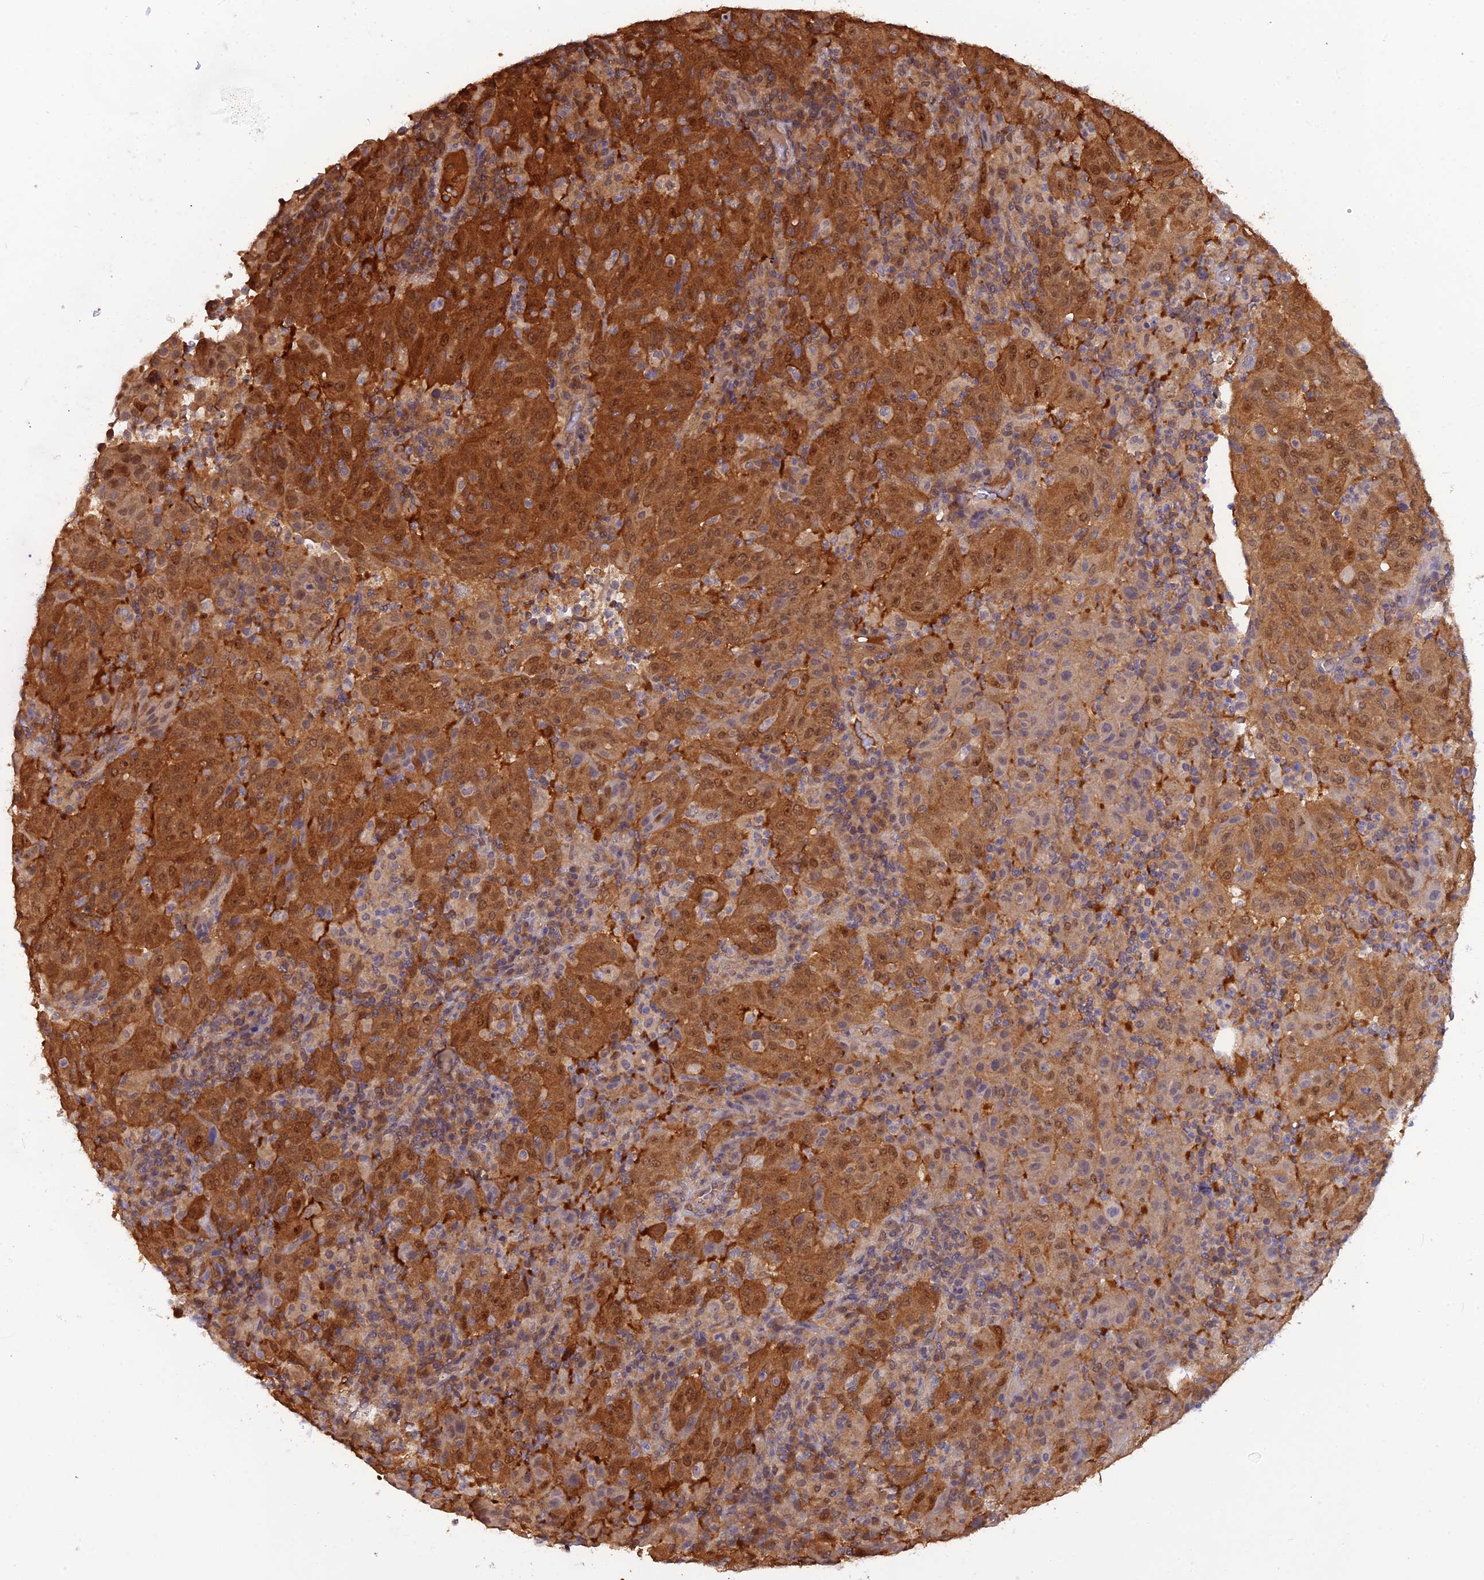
{"staining": {"intensity": "strong", "quantity": ">75%", "location": "cytoplasmic/membranous,nuclear"}, "tissue": "pancreatic cancer", "cell_type": "Tumor cells", "image_type": "cancer", "snomed": [{"axis": "morphology", "description": "Adenocarcinoma, NOS"}, {"axis": "topography", "description": "Pancreas"}], "caption": "Immunohistochemical staining of pancreatic cancer (adenocarcinoma) shows strong cytoplasmic/membranous and nuclear protein positivity in approximately >75% of tumor cells.", "gene": "HINT1", "patient": {"sex": "male", "age": 63}}